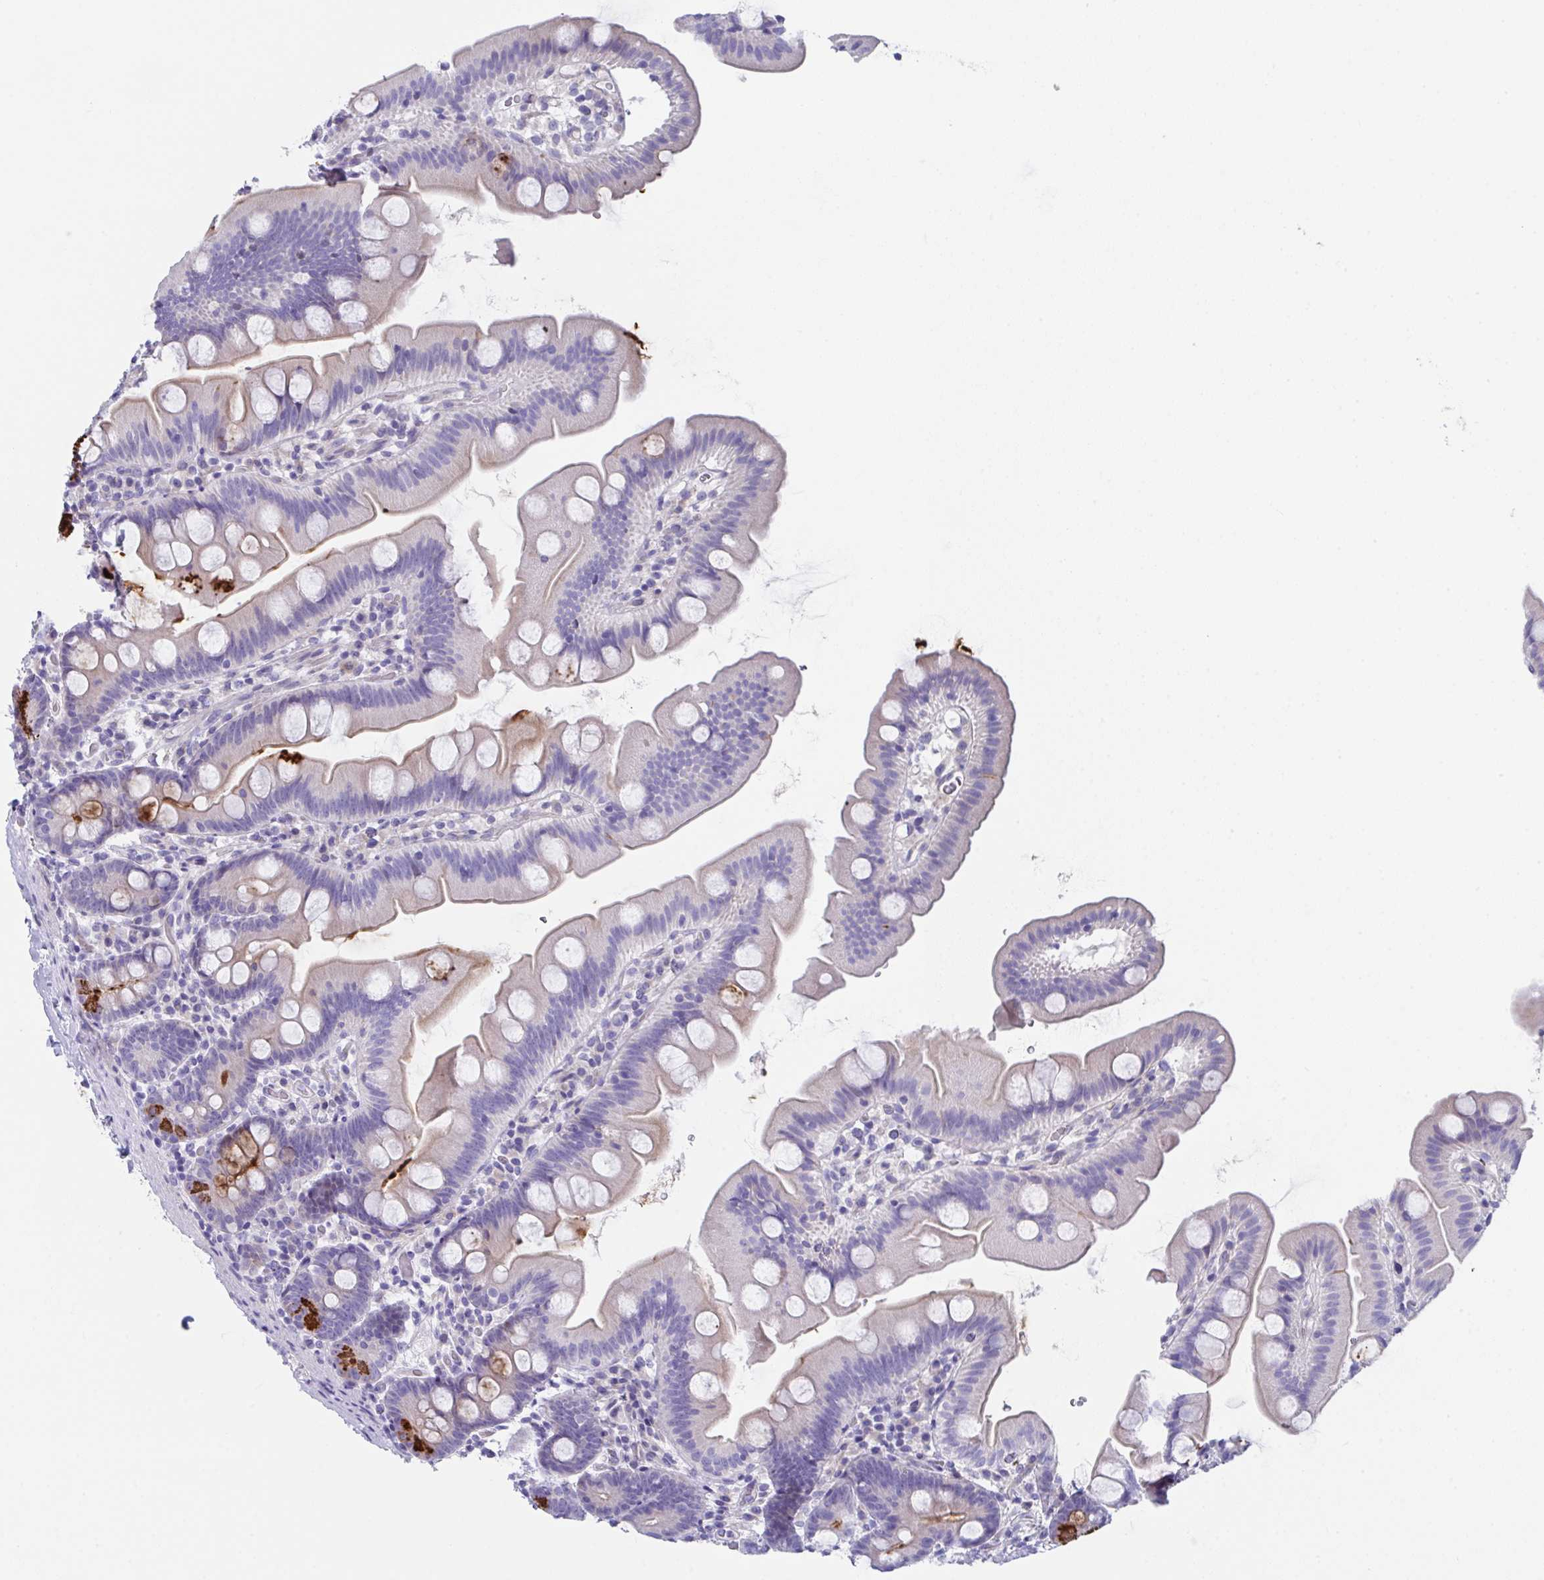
{"staining": {"intensity": "strong", "quantity": "<25%", "location": "cytoplasmic/membranous"}, "tissue": "small intestine", "cell_type": "Glandular cells", "image_type": "normal", "snomed": [{"axis": "morphology", "description": "Normal tissue, NOS"}, {"axis": "topography", "description": "Small intestine"}], "caption": "The histopathology image shows immunohistochemical staining of unremarkable small intestine. There is strong cytoplasmic/membranous staining is appreciated in approximately <25% of glandular cells. Using DAB (brown) and hematoxylin (blue) stains, captured at high magnification using brightfield microscopy.", "gene": "FBXO47", "patient": {"sex": "female", "age": 68}}